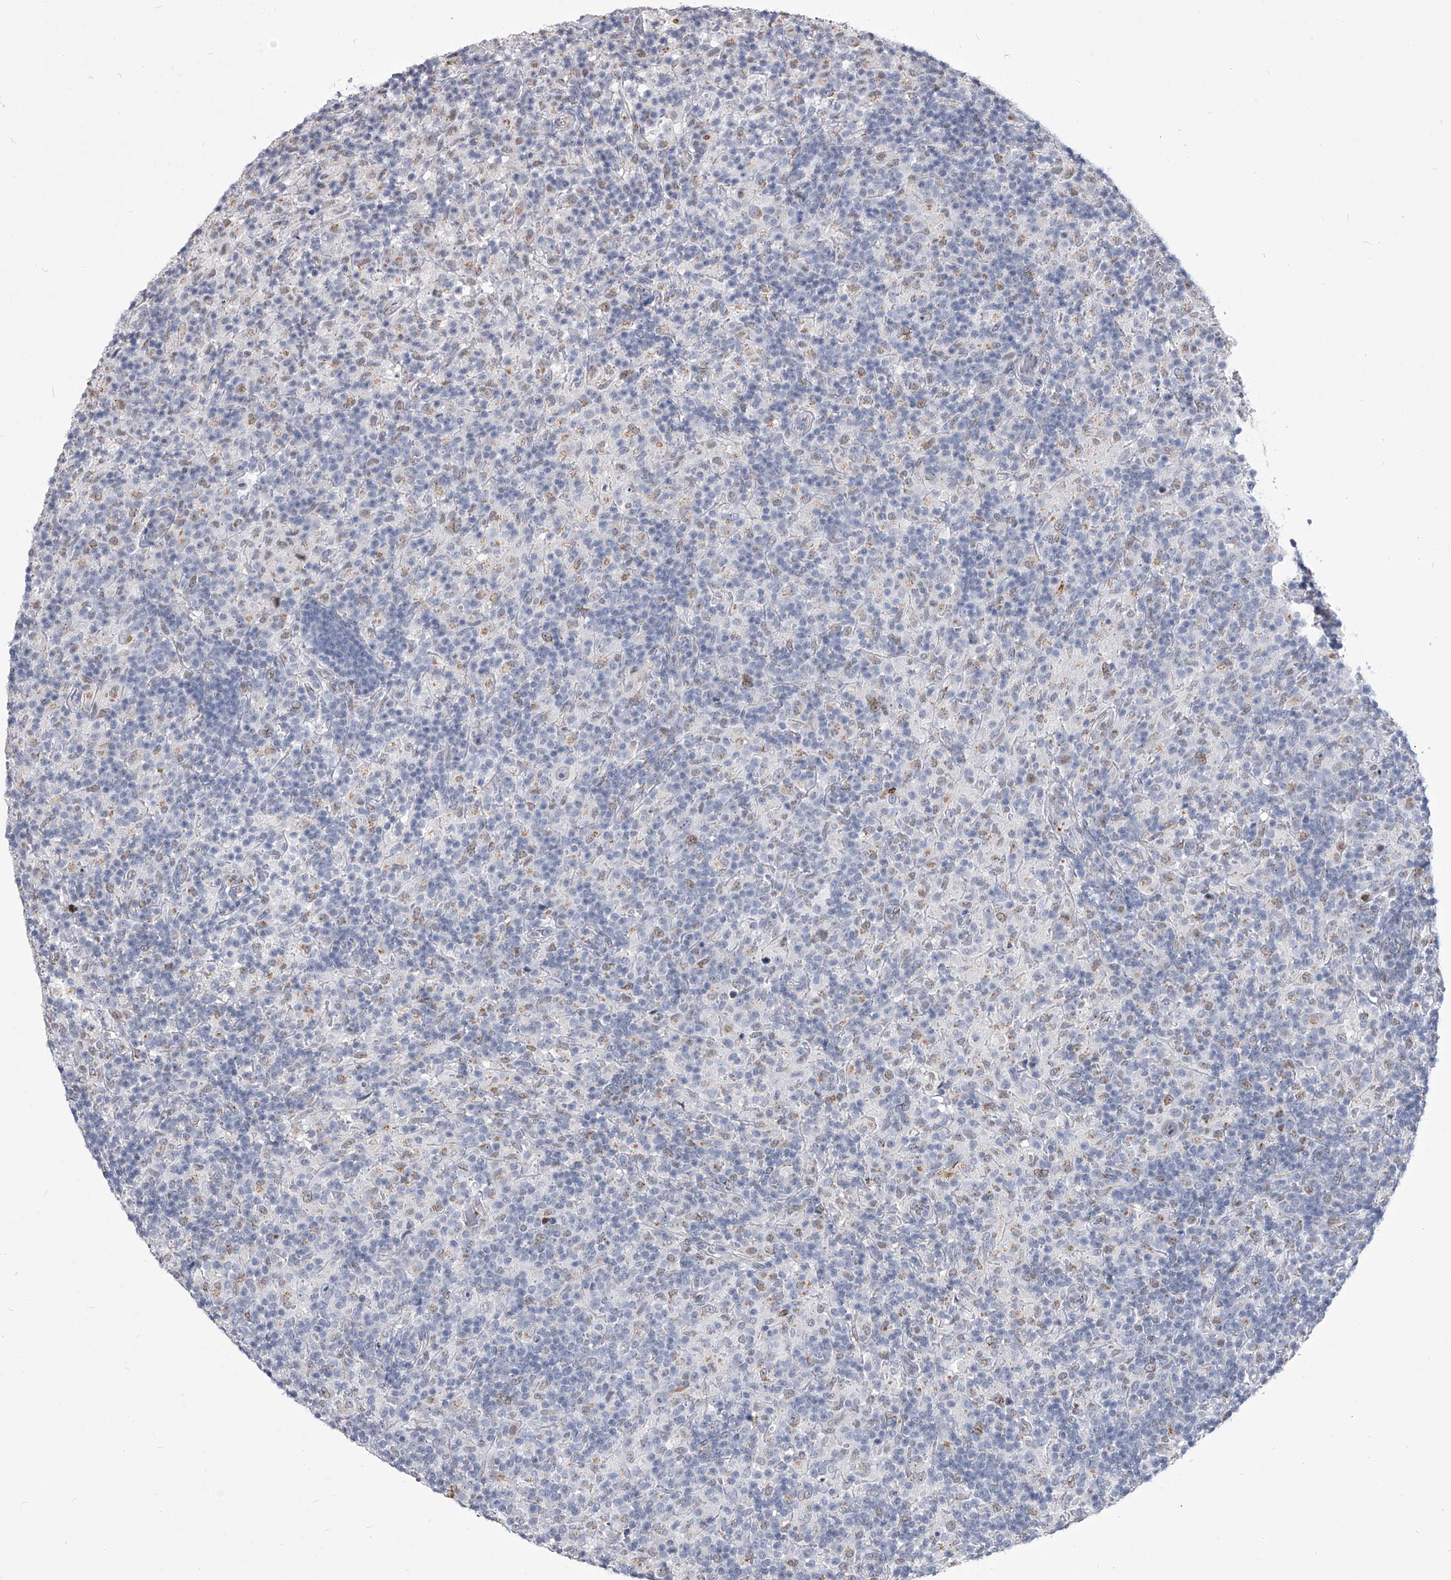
{"staining": {"intensity": "negative", "quantity": "none", "location": "none"}, "tissue": "lymphoma", "cell_type": "Tumor cells", "image_type": "cancer", "snomed": [{"axis": "morphology", "description": "Hodgkin's disease, NOS"}, {"axis": "topography", "description": "Lymph node"}], "caption": "IHC of lymphoma demonstrates no expression in tumor cells.", "gene": "EVA1C", "patient": {"sex": "male", "age": 70}}